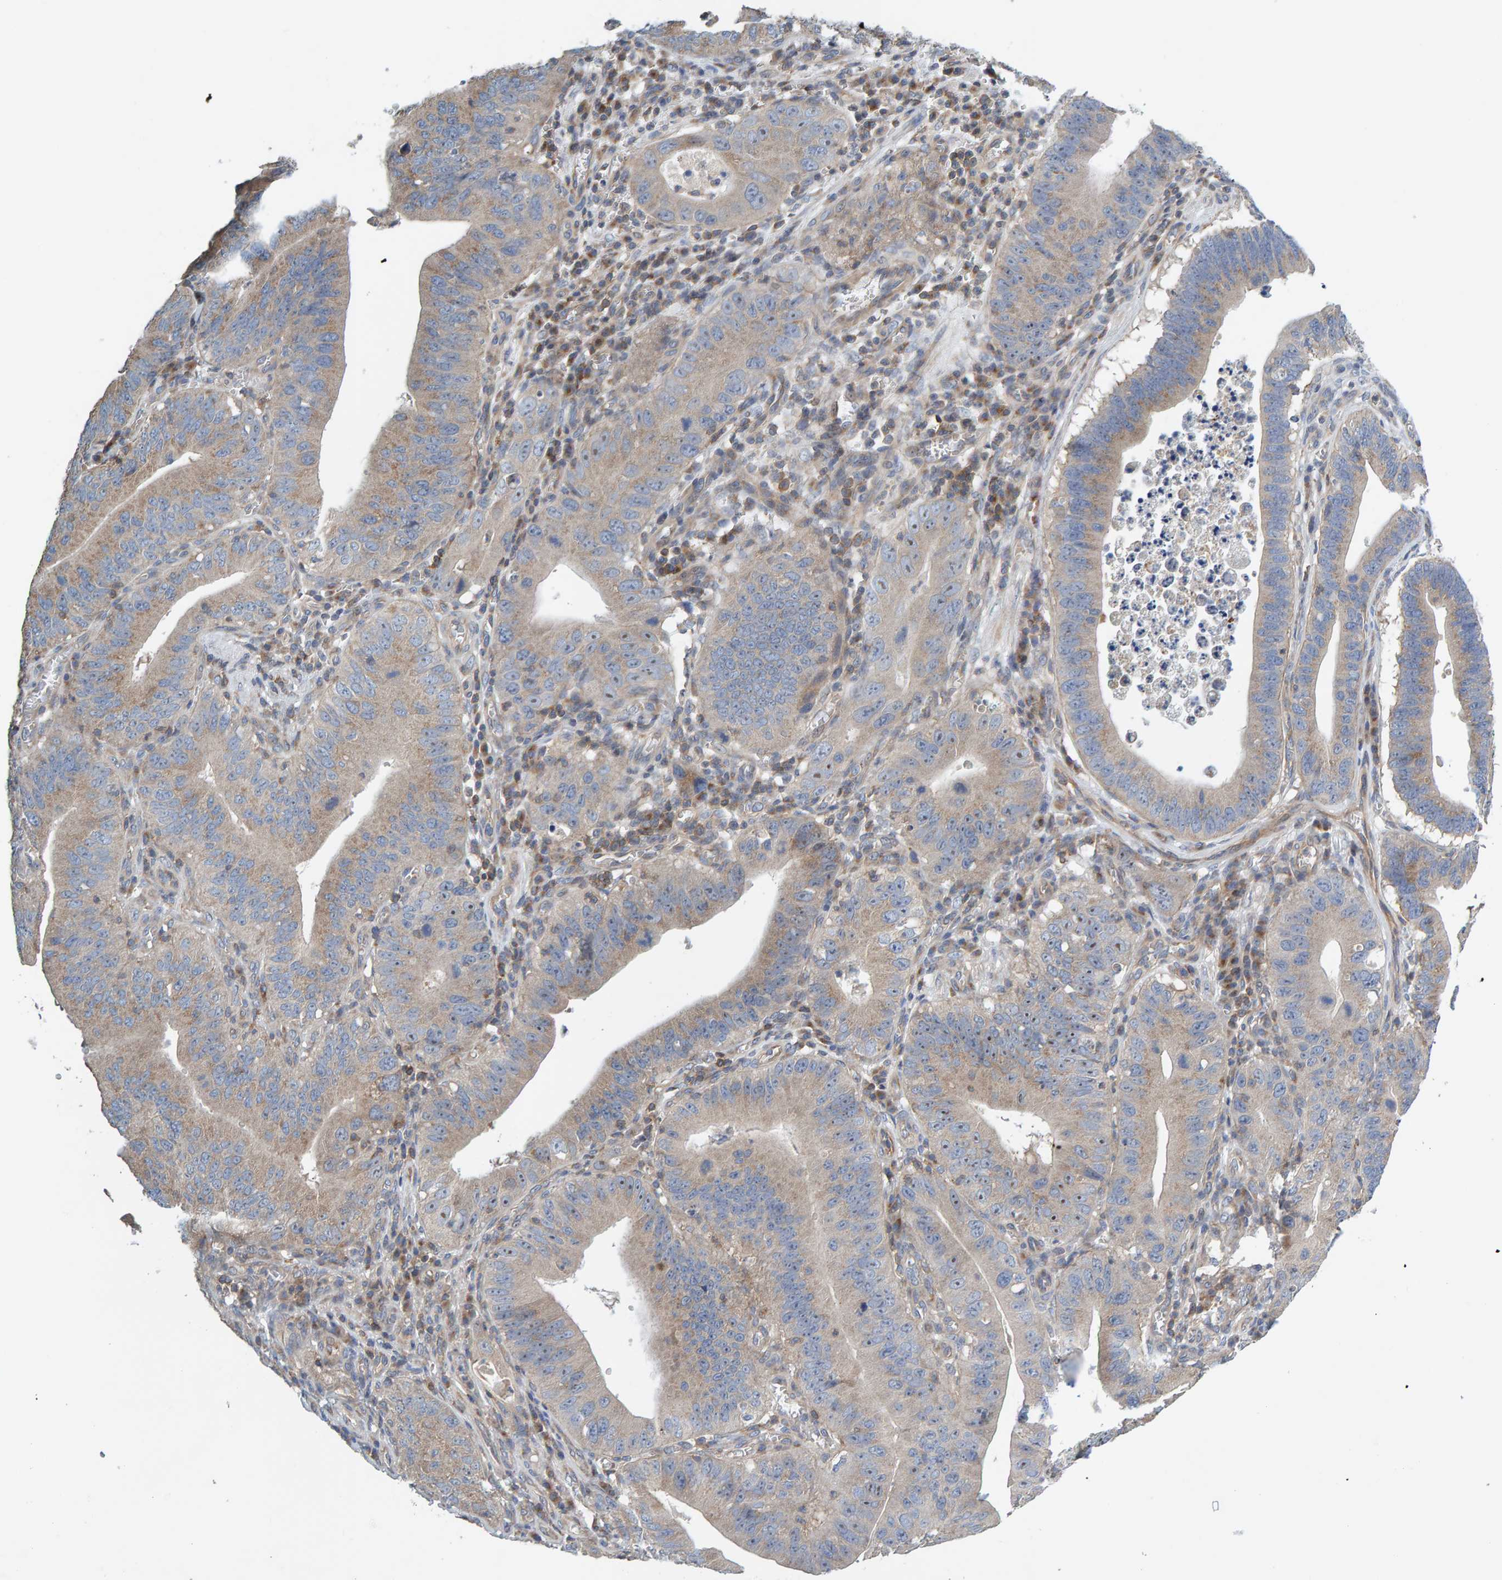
{"staining": {"intensity": "weak", "quantity": ">75%", "location": "cytoplasmic/membranous"}, "tissue": "stomach cancer", "cell_type": "Tumor cells", "image_type": "cancer", "snomed": [{"axis": "morphology", "description": "Adenocarcinoma, NOS"}, {"axis": "topography", "description": "Stomach"}, {"axis": "topography", "description": "Gastric cardia"}], "caption": "Human stomach adenocarcinoma stained with a protein marker reveals weak staining in tumor cells.", "gene": "CCM2", "patient": {"sex": "male", "age": 59}}